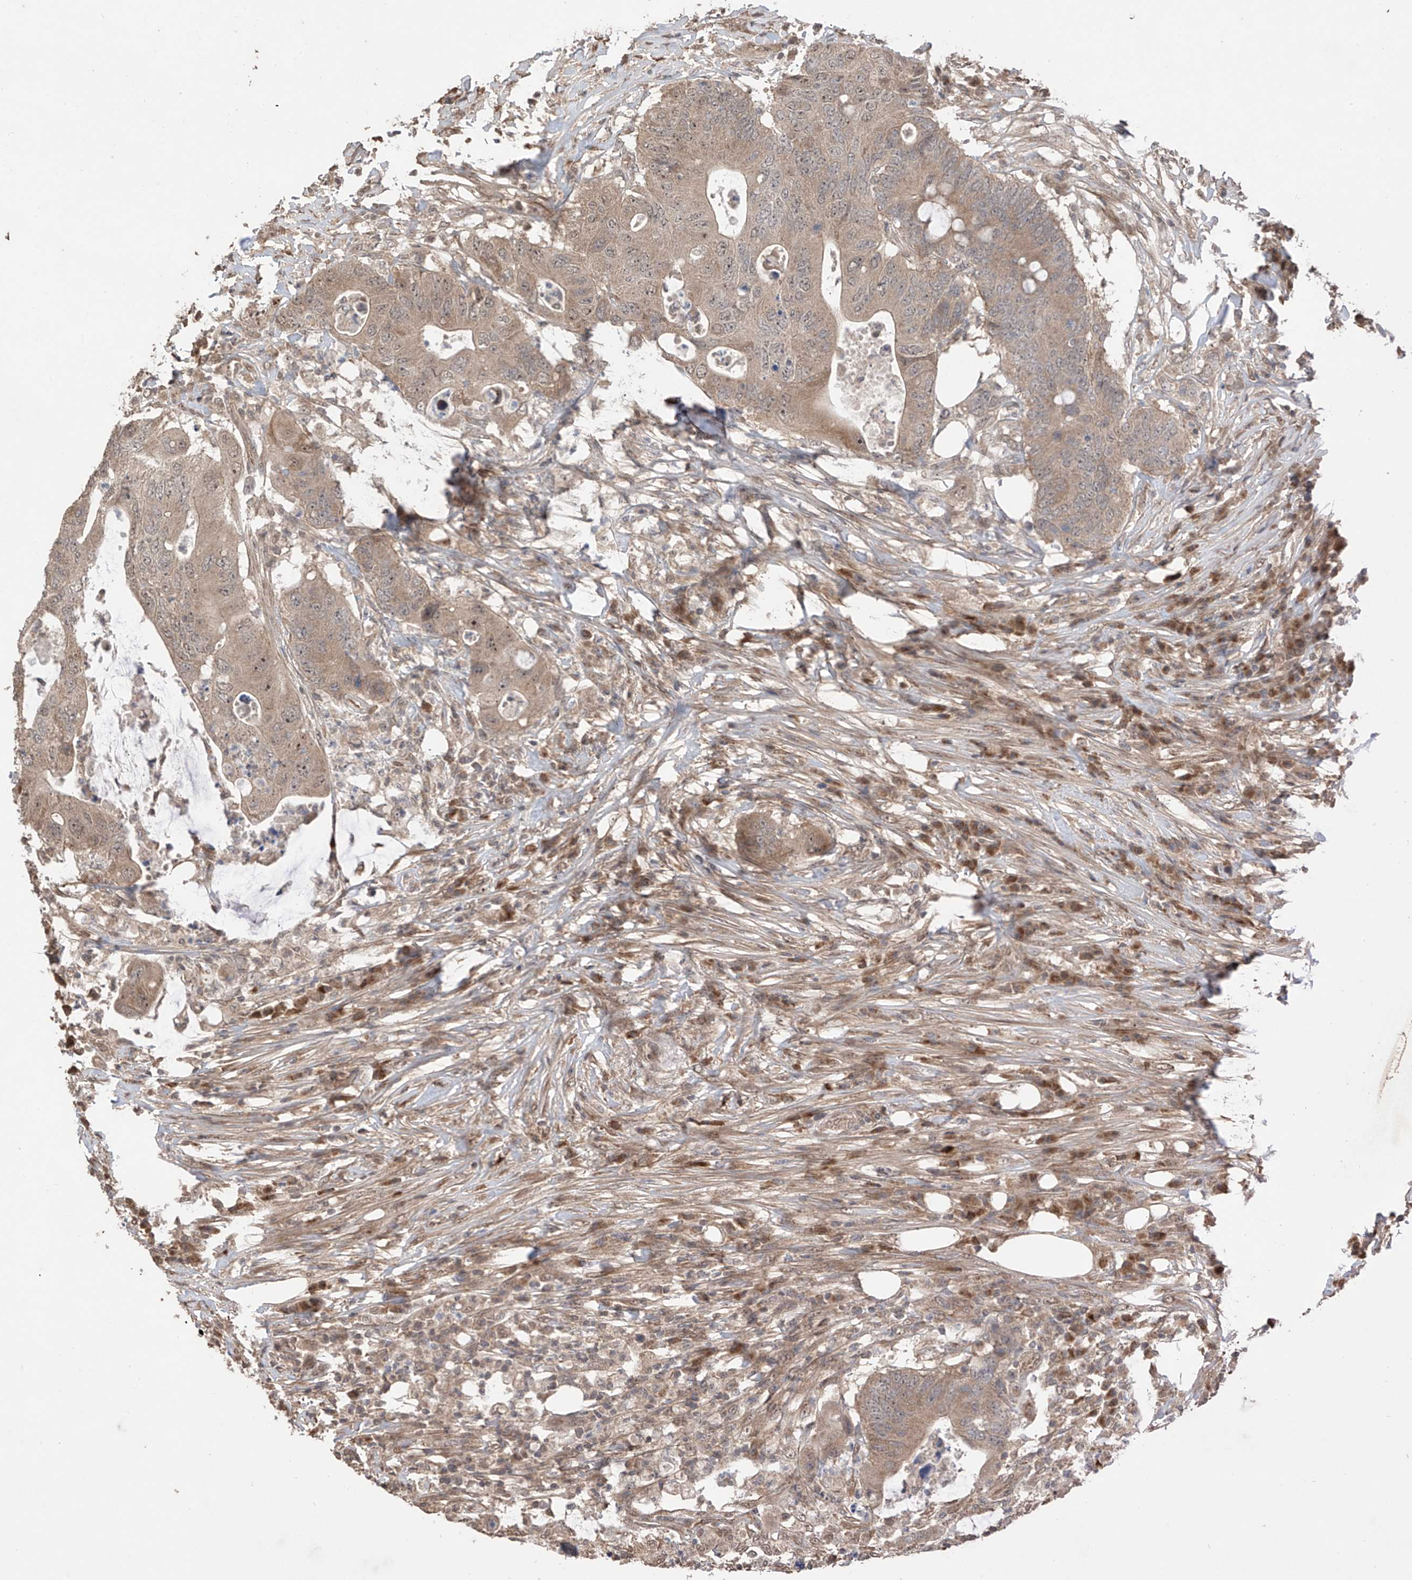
{"staining": {"intensity": "weak", "quantity": "25%-75%", "location": "cytoplasmic/membranous,nuclear"}, "tissue": "colorectal cancer", "cell_type": "Tumor cells", "image_type": "cancer", "snomed": [{"axis": "morphology", "description": "Adenocarcinoma, NOS"}, {"axis": "topography", "description": "Colon"}], "caption": "Immunohistochemistry (DAB (3,3'-diaminobenzidine)) staining of colorectal cancer (adenocarcinoma) reveals weak cytoplasmic/membranous and nuclear protein positivity in approximately 25%-75% of tumor cells. Nuclei are stained in blue.", "gene": "LATS1", "patient": {"sex": "male", "age": 71}}